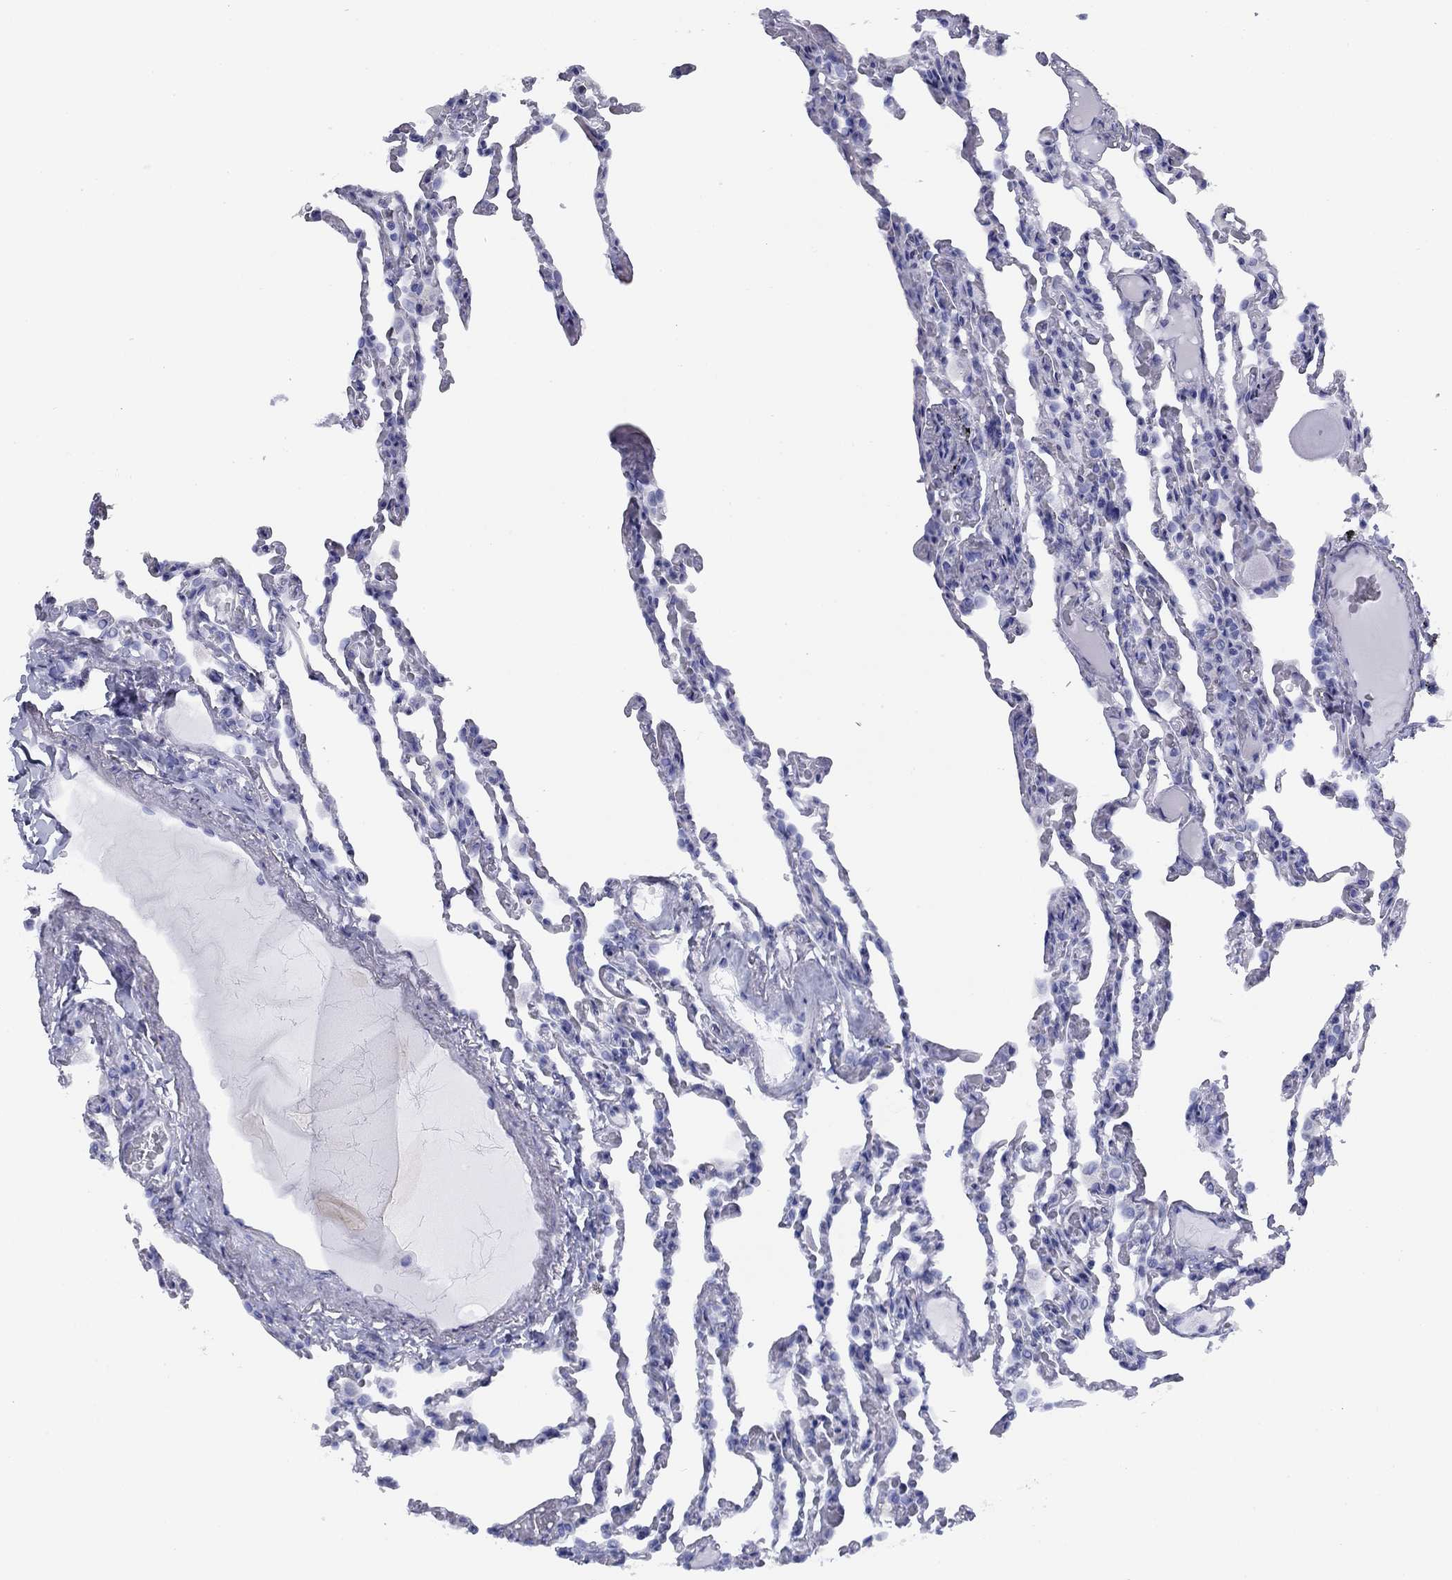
{"staining": {"intensity": "negative", "quantity": "none", "location": "none"}, "tissue": "lung", "cell_type": "Alveolar cells", "image_type": "normal", "snomed": [{"axis": "morphology", "description": "Normal tissue, NOS"}, {"axis": "topography", "description": "Lung"}], "caption": "Human lung stained for a protein using immunohistochemistry shows no positivity in alveolar cells.", "gene": "TIGD4", "patient": {"sex": "female", "age": 43}}